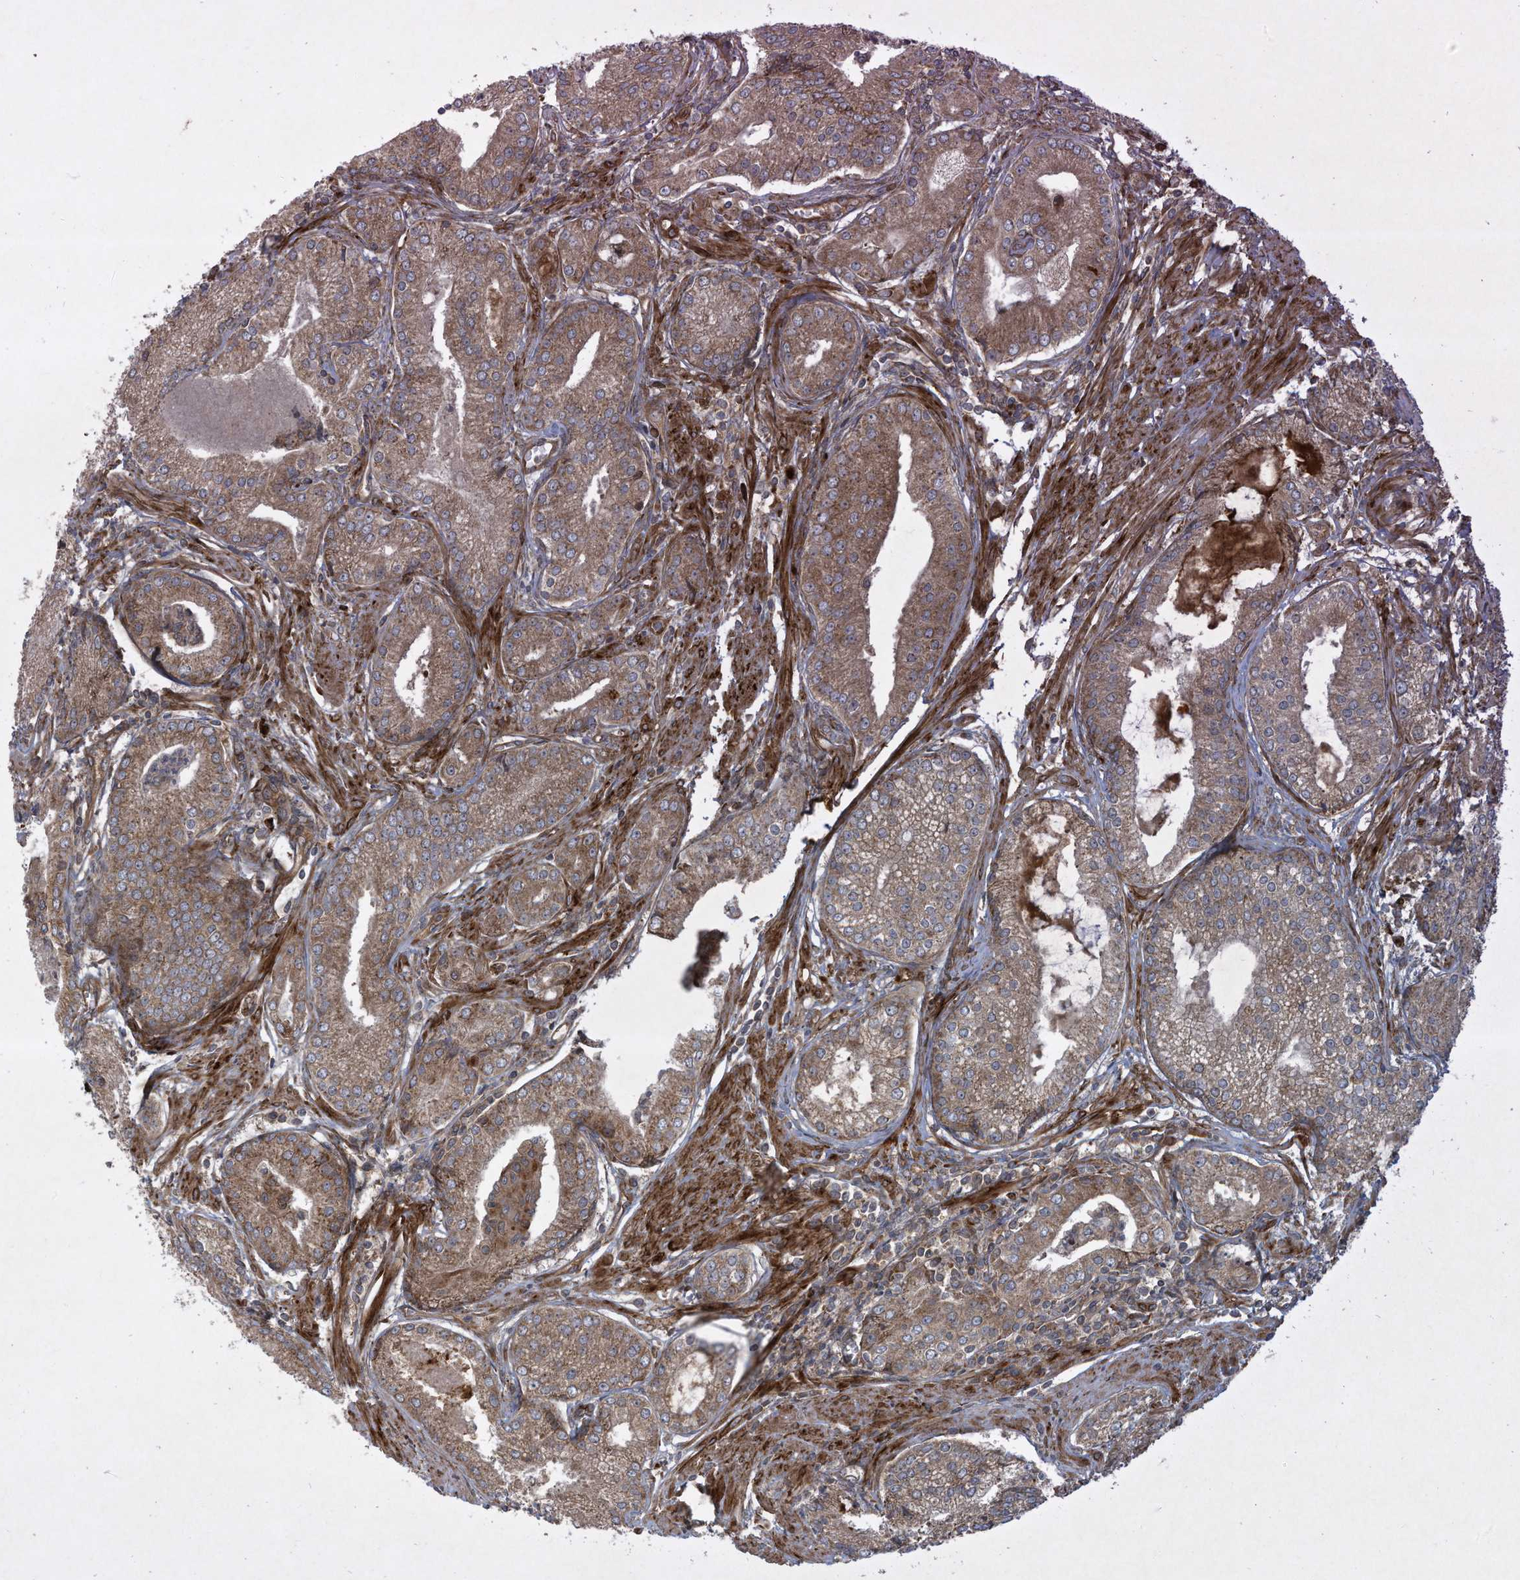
{"staining": {"intensity": "moderate", "quantity": ">75%", "location": "cytoplasmic/membranous"}, "tissue": "prostate cancer", "cell_type": "Tumor cells", "image_type": "cancer", "snomed": [{"axis": "morphology", "description": "Adenocarcinoma, Low grade"}, {"axis": "topography", "description": "Prostate"}], "caption": "Protein analysis of prostate adenocarcinoma (low-grade) tissue shows moderate cytoplasmic/membranous staining in about >75% of tumor cells. The staining was performed using DAB (3,3'-diaminobenzidine), with brown indicating positive protein expression. Nuclei are stained blue with hematoxylin.", "gene": "DDIT4", "patient": {"sex": "male", "age": 54}}